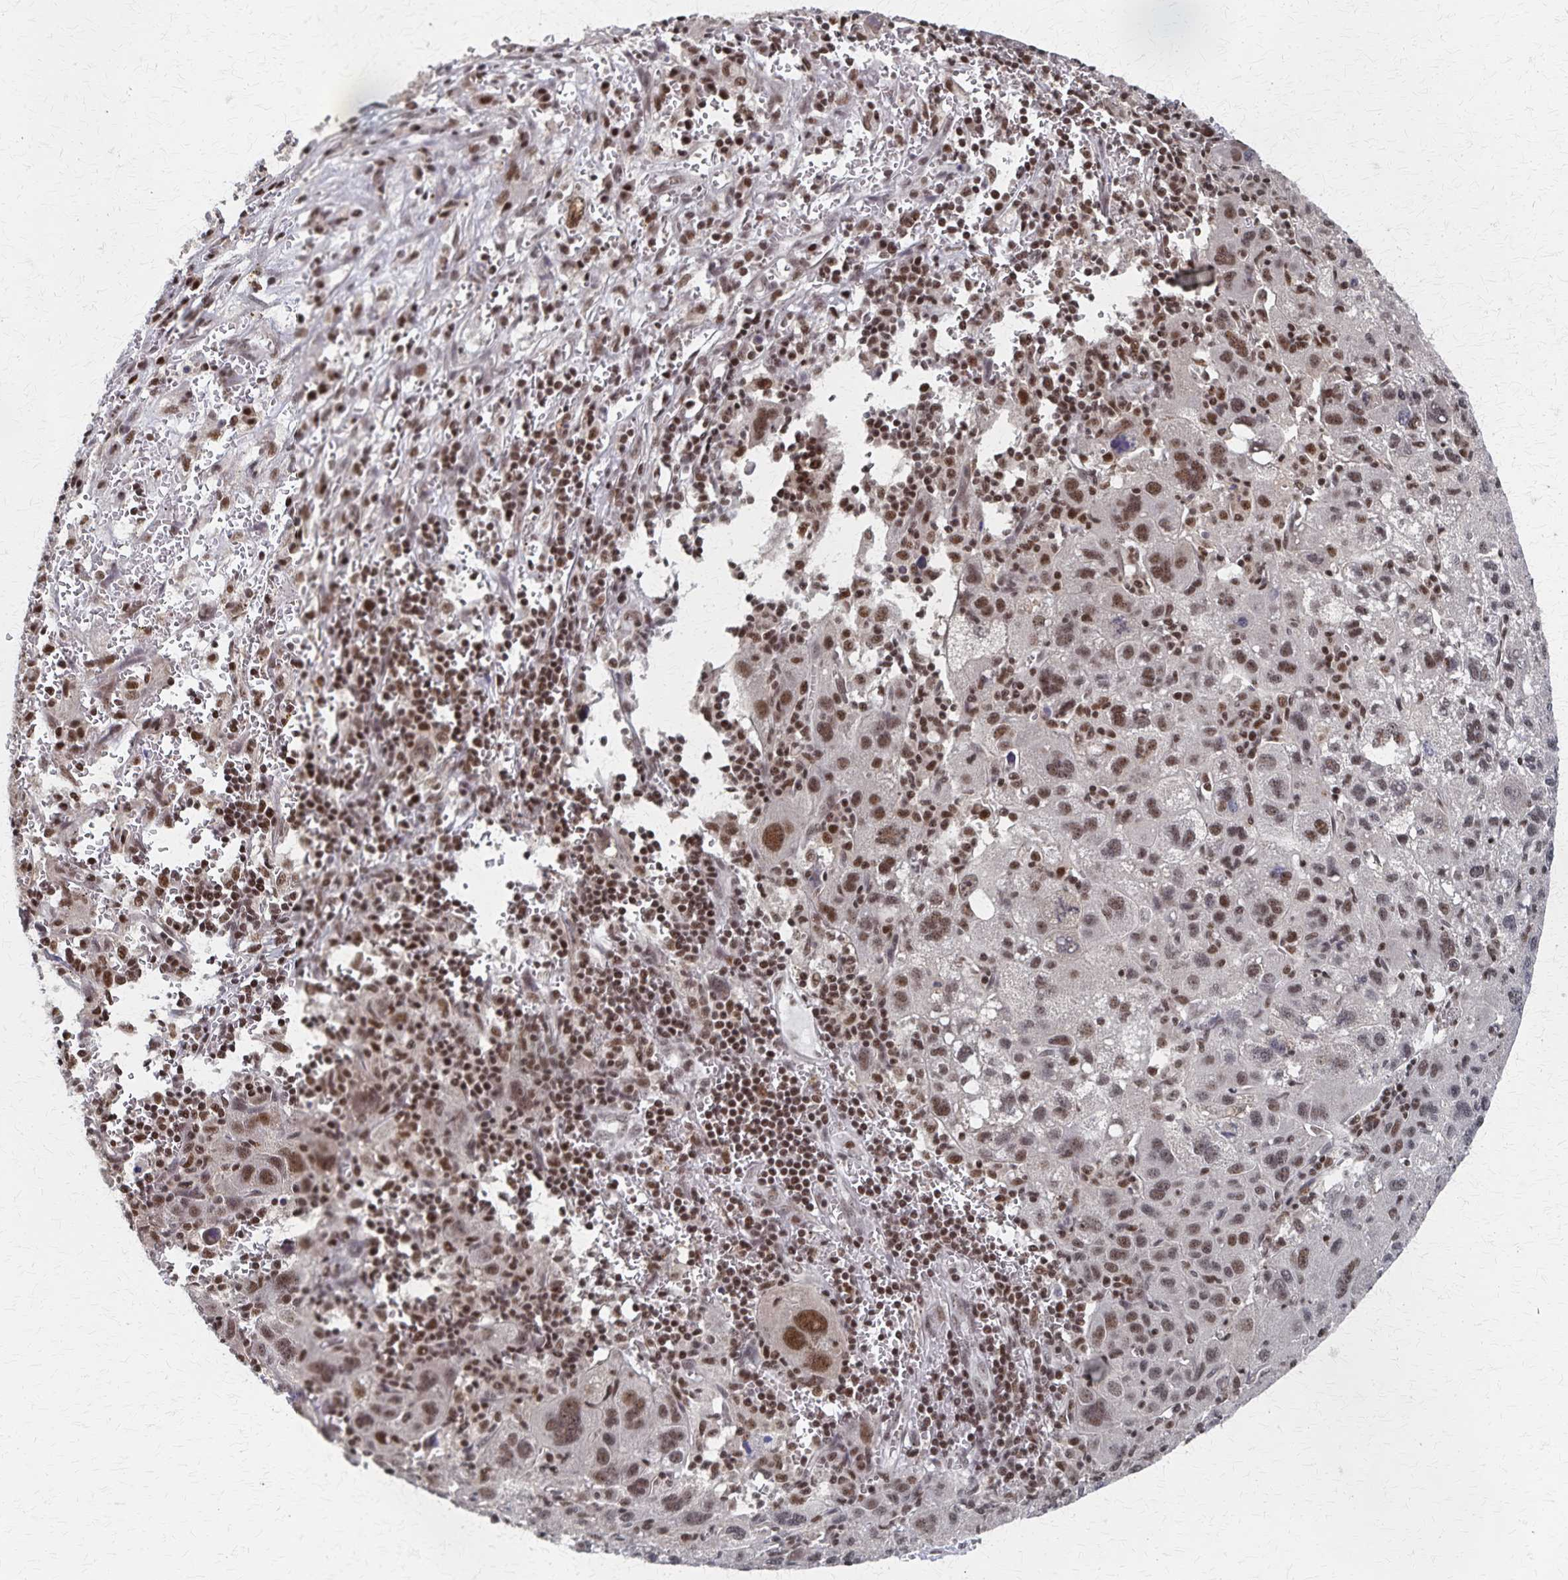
{"staining": {"intensity": "moderate", "quantity": ">75%", "location": "nuclear"}, "tissue": "liver cancer", "cell_type": "Tumor cells", "image_type": "cancer", "snomed": [{"axis": "morphology", "description": "Carcinoma, Hepatocellular, NOS"}, {"axis": "topography", "description": "Liver"}], "caption": "Protein expression analysis of liver hepatocellular carcinoma reveals moderate nuclear positivity in approximately >75% of tumor cells.", "gene": "GTF2B", "patient": {"sex": "female", "age": 77}}